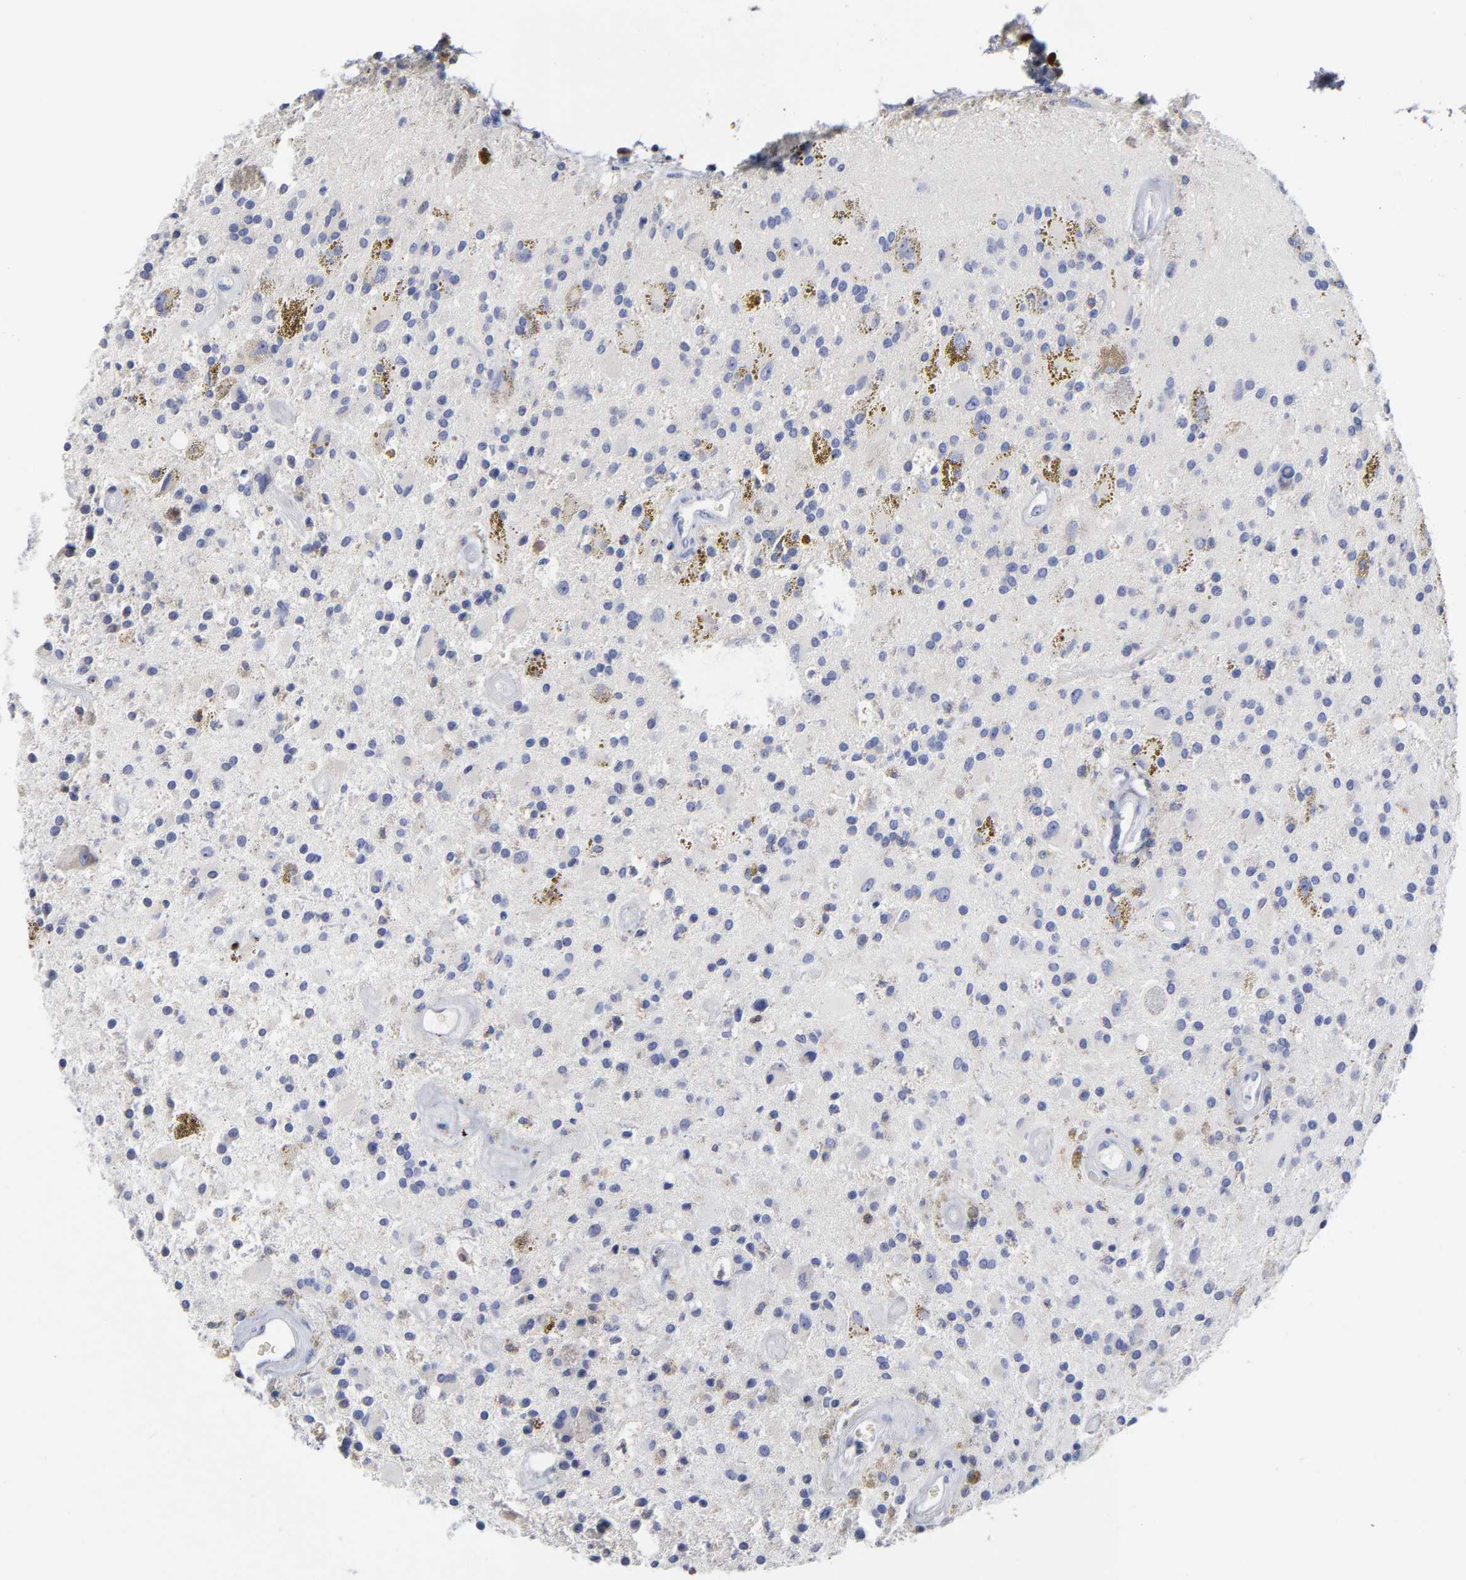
{"staining": {"intensity": "negative", "quantity": "none", "location": "none"}, "tissue": "glioma", "cell_type": "Tumor cells", "image_type": "cancer", "snomed": [{"axis": "morphology", "description": "Glioma, malignant, Low grade"}, {"axis": "topography", "description": "Brain"}], "caption": "Glioma was stained to show a protein in brown. There is no significant staining in tumor cells.", "gene": "PTP4A1", "patient": {"sex": "male", "age": 58}}